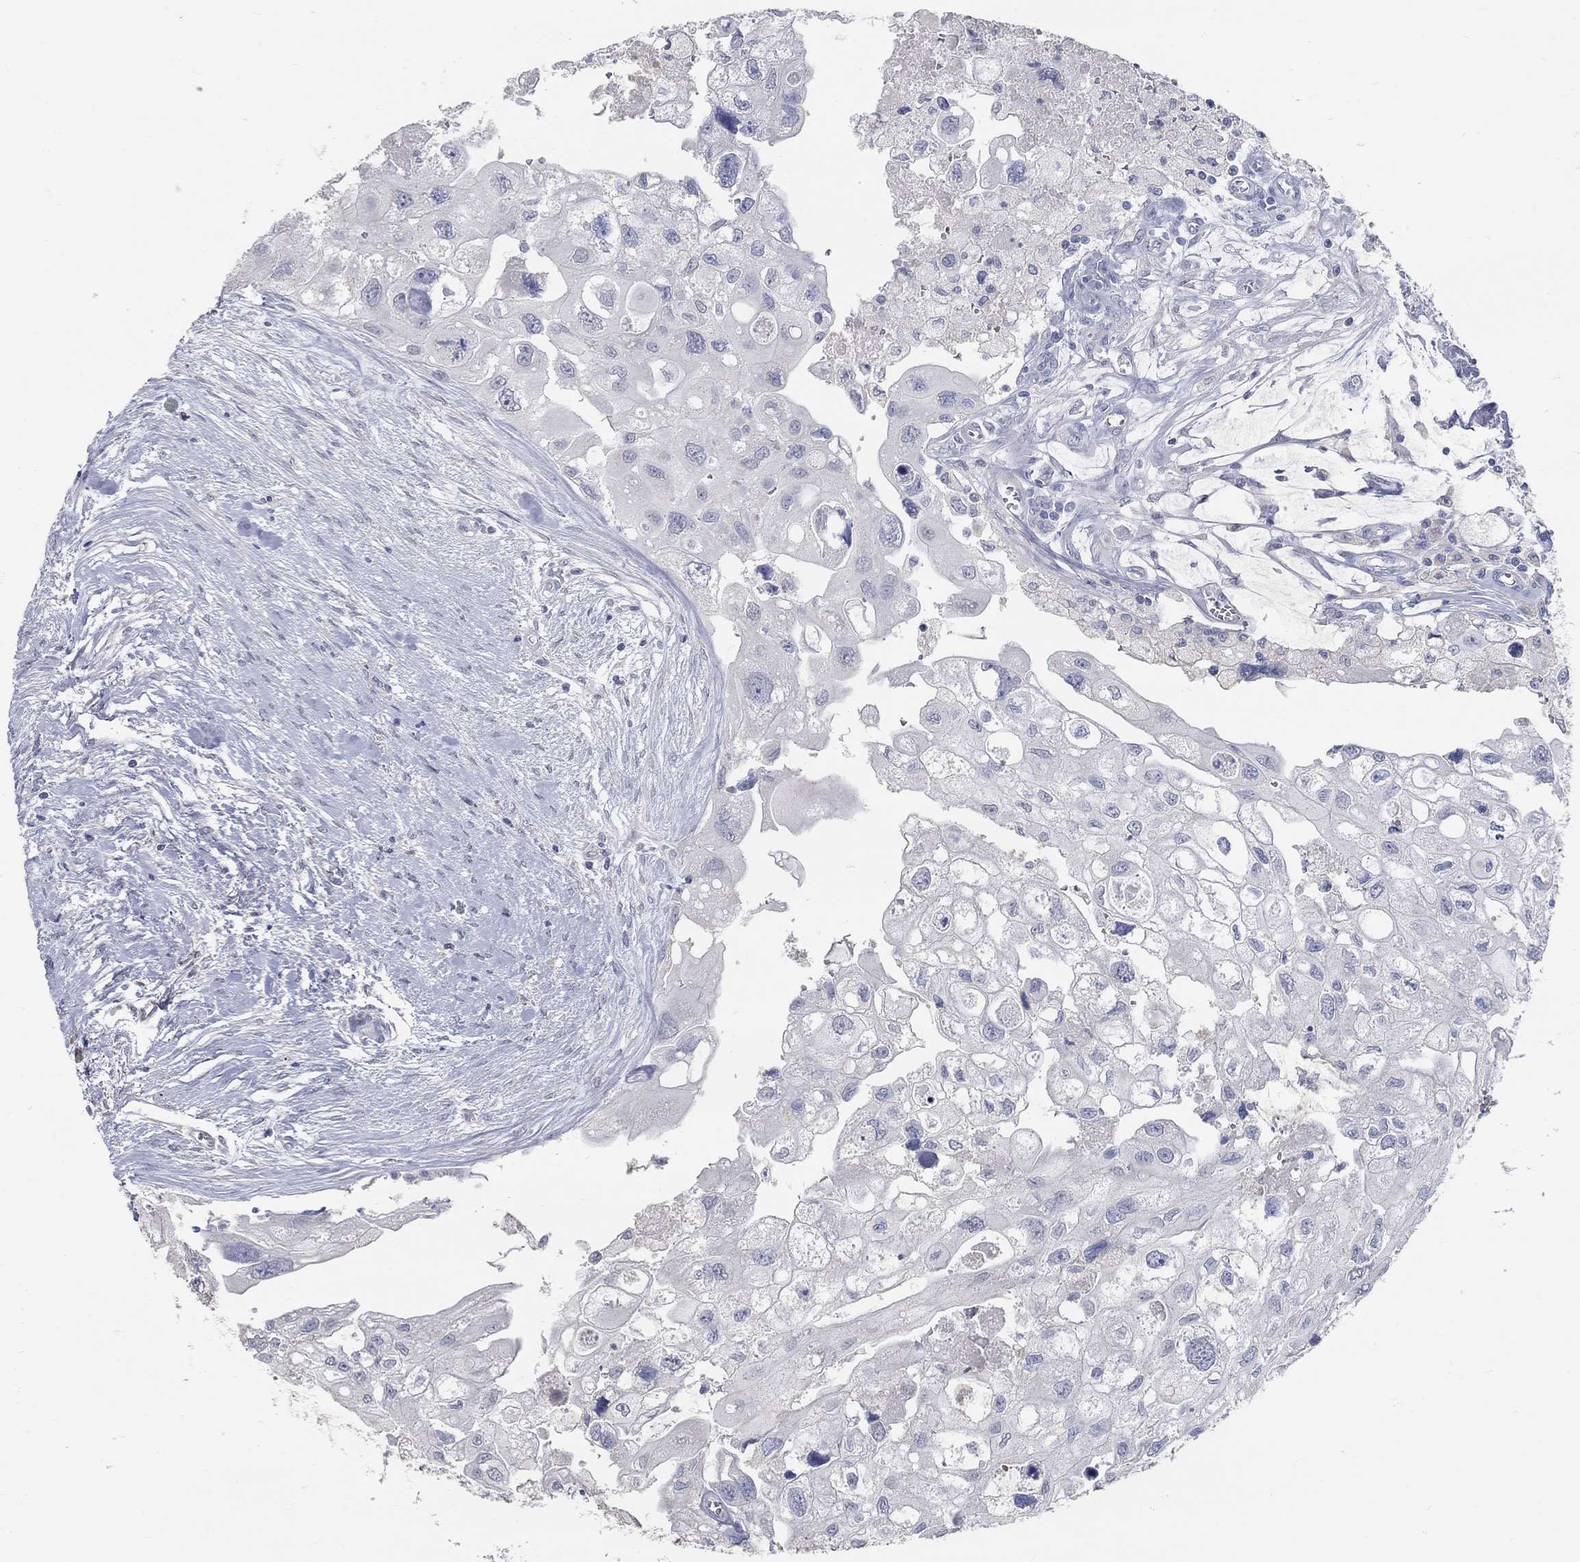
{"staining": {"intensity": "negative", "quantity": "none", "location": "none"}, "tissue": "urothelial cancer", "cell_type": "Tumor cells", "image_type": "cancer", "snomed": [{"axis": "morphology", "description": "Urothelial carcinoma, High grade"}, {"axis": "topography", "description": "Urinary bladder"}], "caption": "A high-resolution micrograph shows immunohistochemistry staining of urothelial carcinoma (high-grade), which reveals no significant positivity in tumor cells.", "gene": "FGF2", "patient": {"sex": "male", "age": 59}}